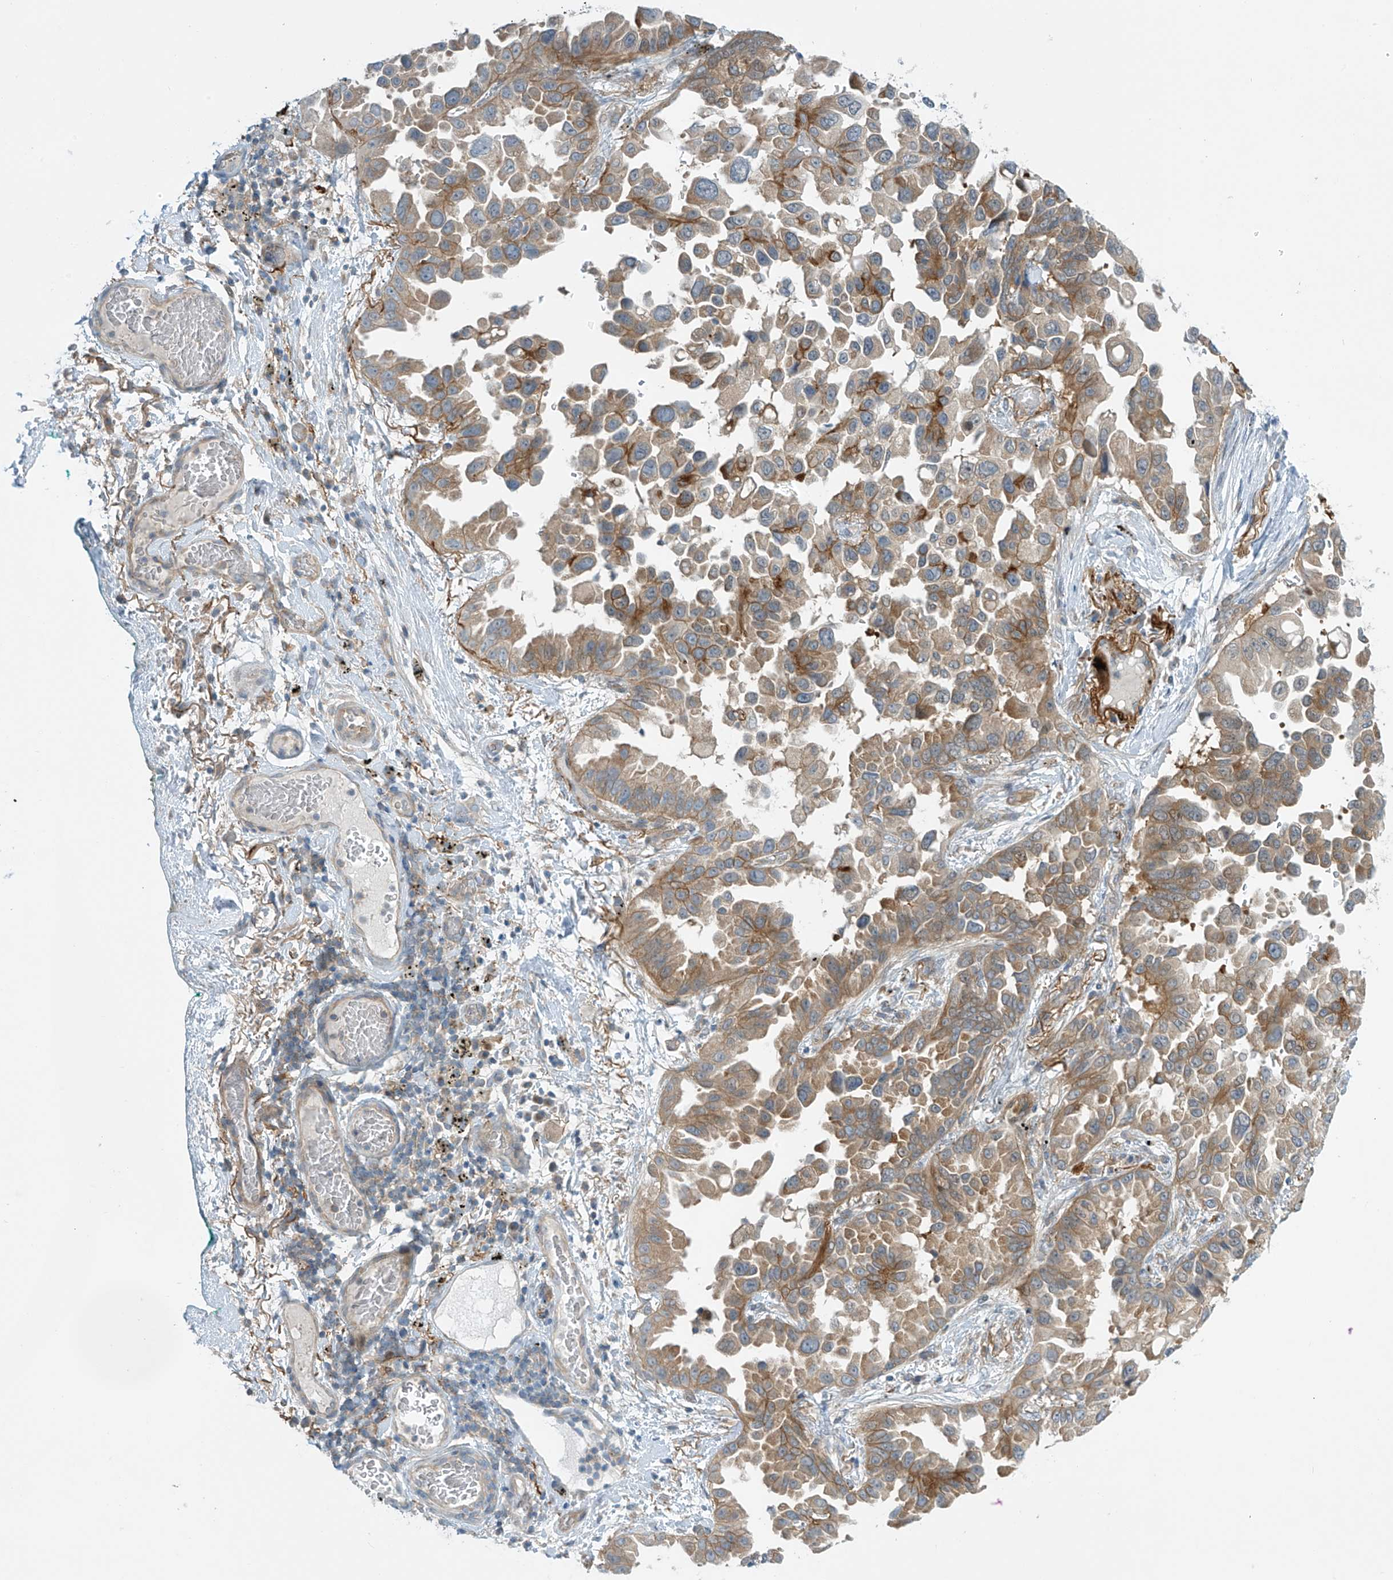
{"staining": {"intensity": "moderate", "quantity": "25%-75%", "location": "cytoplasmic/membranous"}, "tissue": "lung cancer", "cell_type": "Tumor cells", "image_type": "cancer", "snomed": [{"axis": "morphology", "description": "Adenocarcinoma, NOS"}, {"axis": "topography", "description": "Lung"}], "caption": "An image of lung adenocarcinoma stained for a protein demonstrates moderate cytoplasmic/membranous brown staining in tumor cells. (IHC, brightfield microscopy, high magnification).", "gene": "FSD1L", "patient": {"sex": "female", "age": 67}}